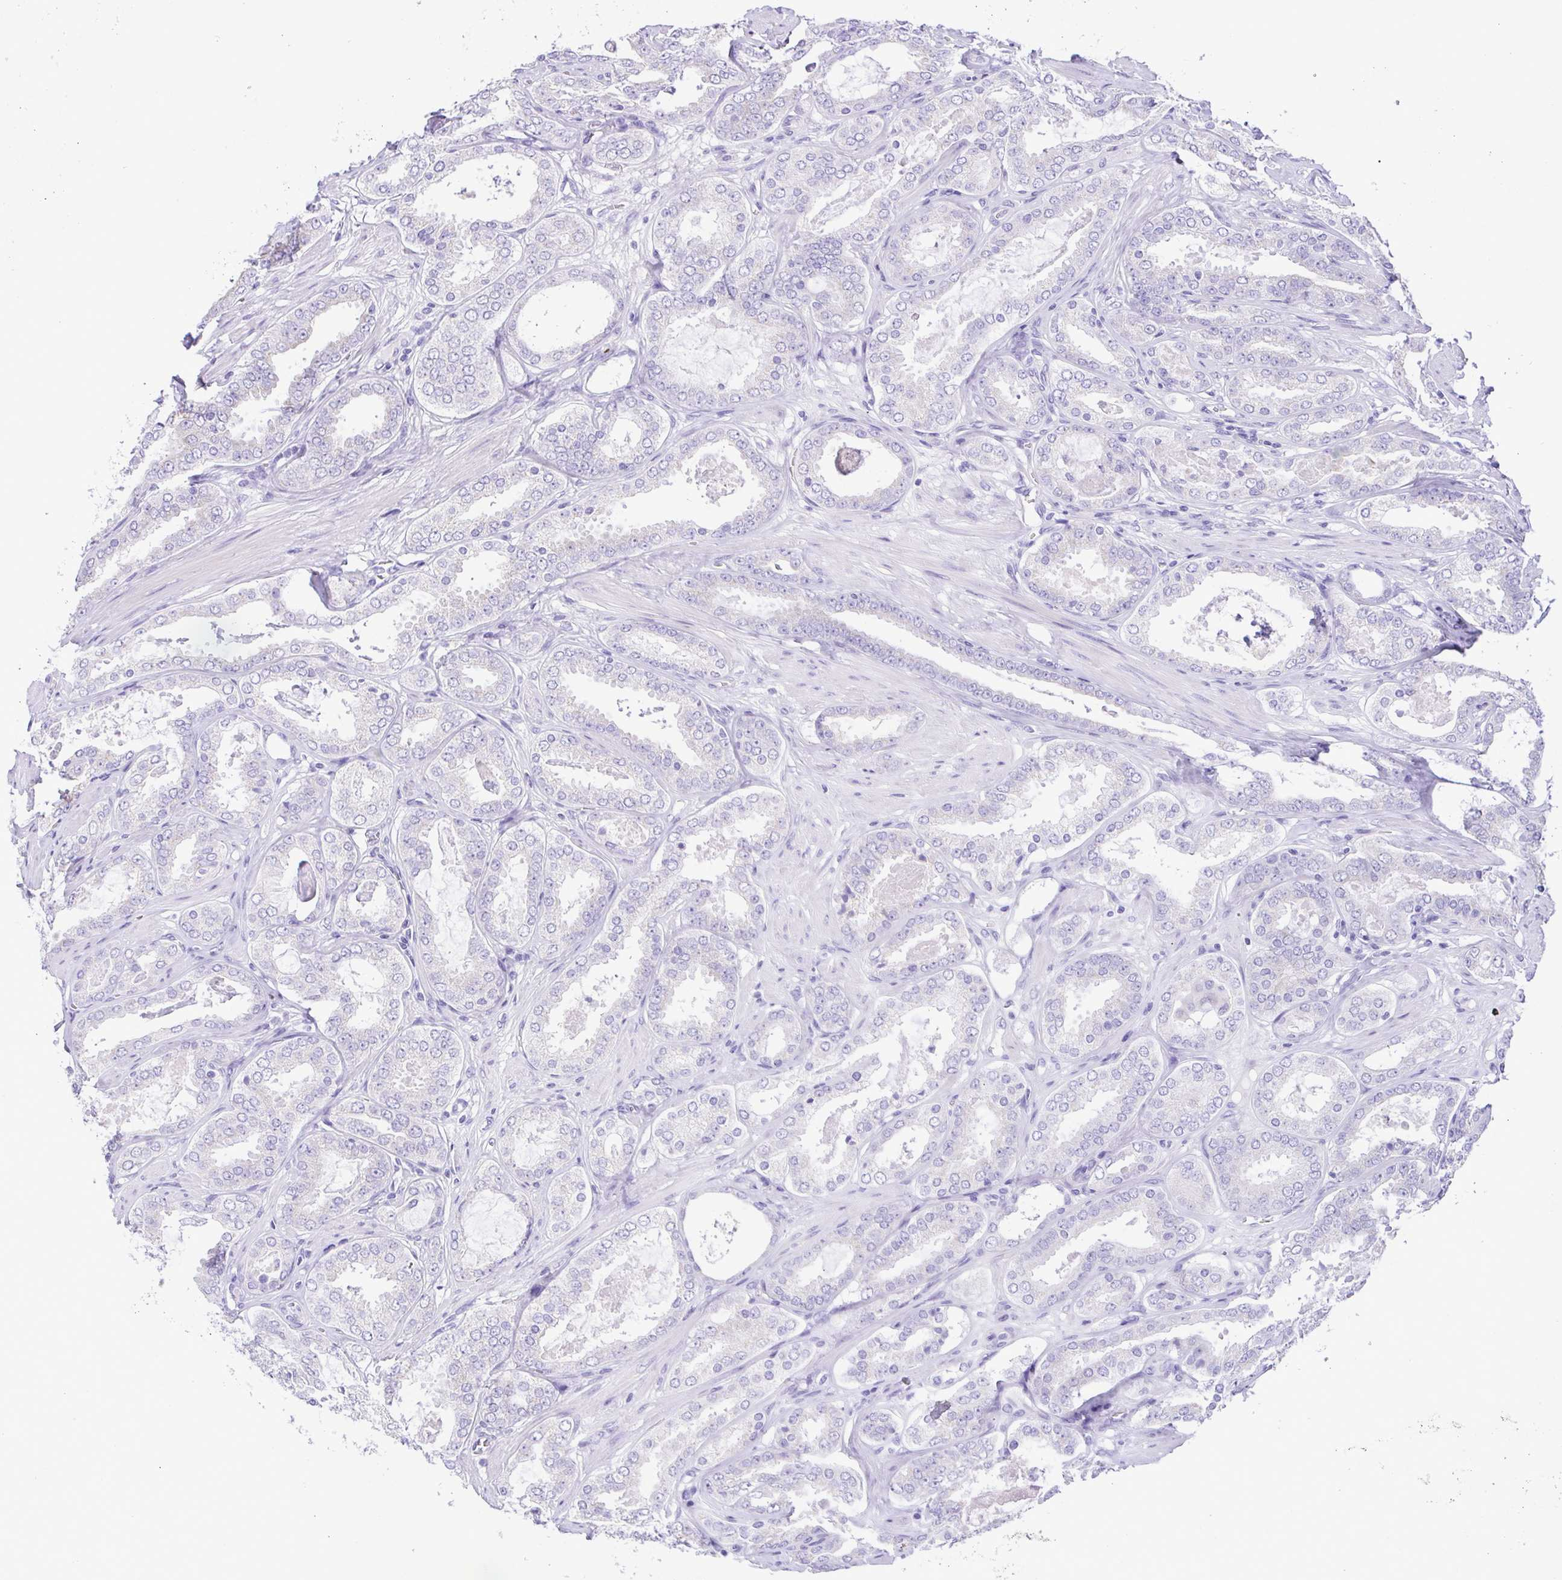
{"staining": {"intensity": "negative", "quantity": "none", "location": "none"}, "tissue": "prostate cancer", "cell_type": "Tumor cells", "image_type": "cancer", "snomed": [{"axis": "morphology", "description": "Adenocarcinoma, High grade"}, {"axis": "topography", "description": "Prostate"}], "caption": "Immunohistochemistry of human adenocarcinoma (high-grade) (prostate) reveals no positivity in tumor cells. The staining is performed using DAB (3,3'-diaminobenzidine) brown chromogen with nuclei counter-stained in using hematoxylin.", "gene": "CD72", "patient": {"sex": "male", "age": 63}}